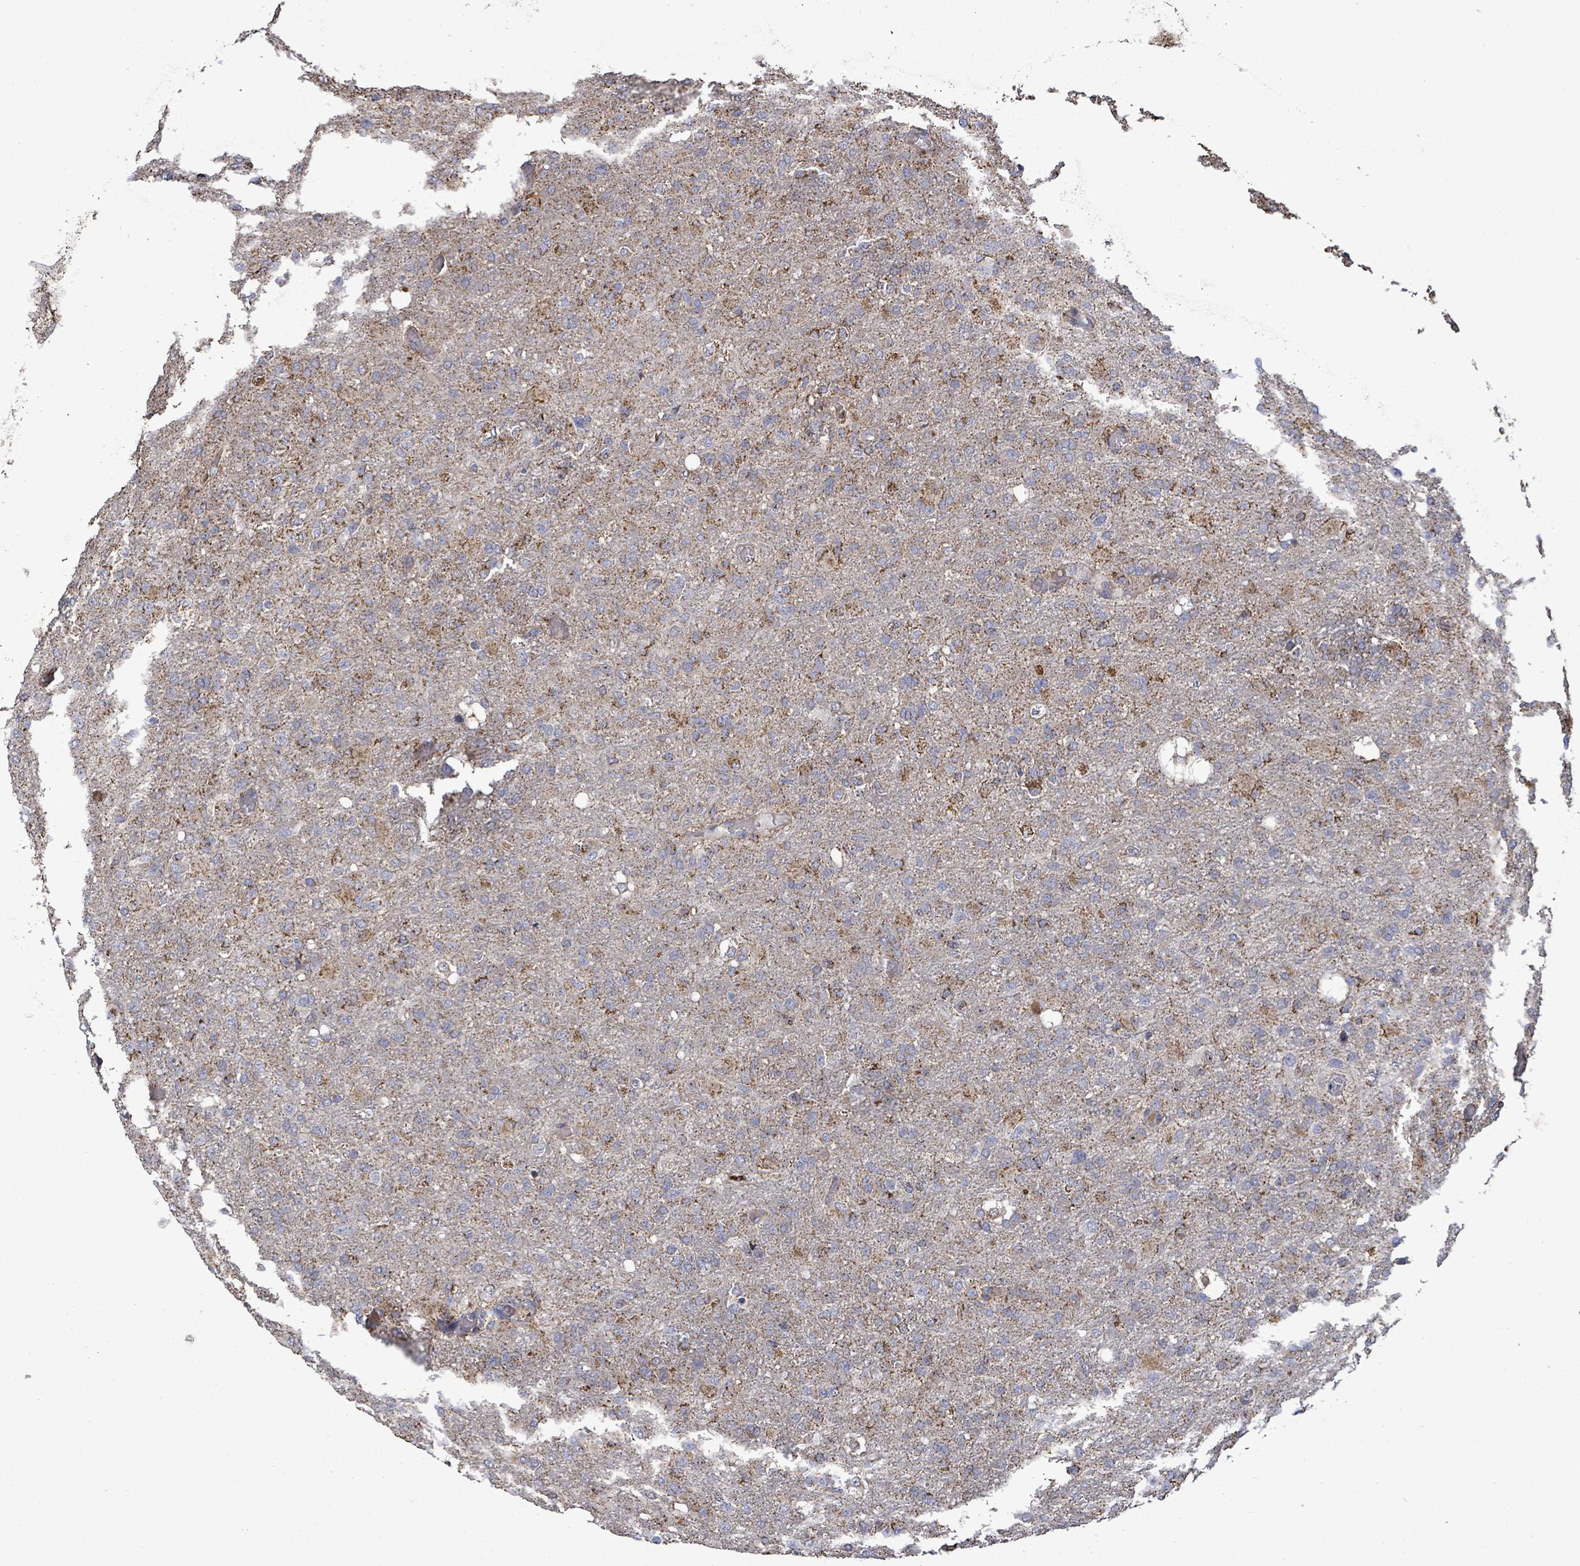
{"staining": {"intensity": "moderate", "quantity": "<25%", "location": "cytoplasmic/membranous"}, "tissue": "glioma", "cell_type": "Tumor cells", "image_type": "cancer", "snomed": [{"axis": "morphology", "description": "Glioma, malignant, High grade"}, {"axis": "topography", "description": "Brain"}], "caption": "Immunohistochemical staining of glioma exhibits low levels of moderate cytoplasmic/membranous protein positivity in about <25% of tumor cells.", "gene": "MTMR12", "patient": {"sex": "female", "age": 74}}